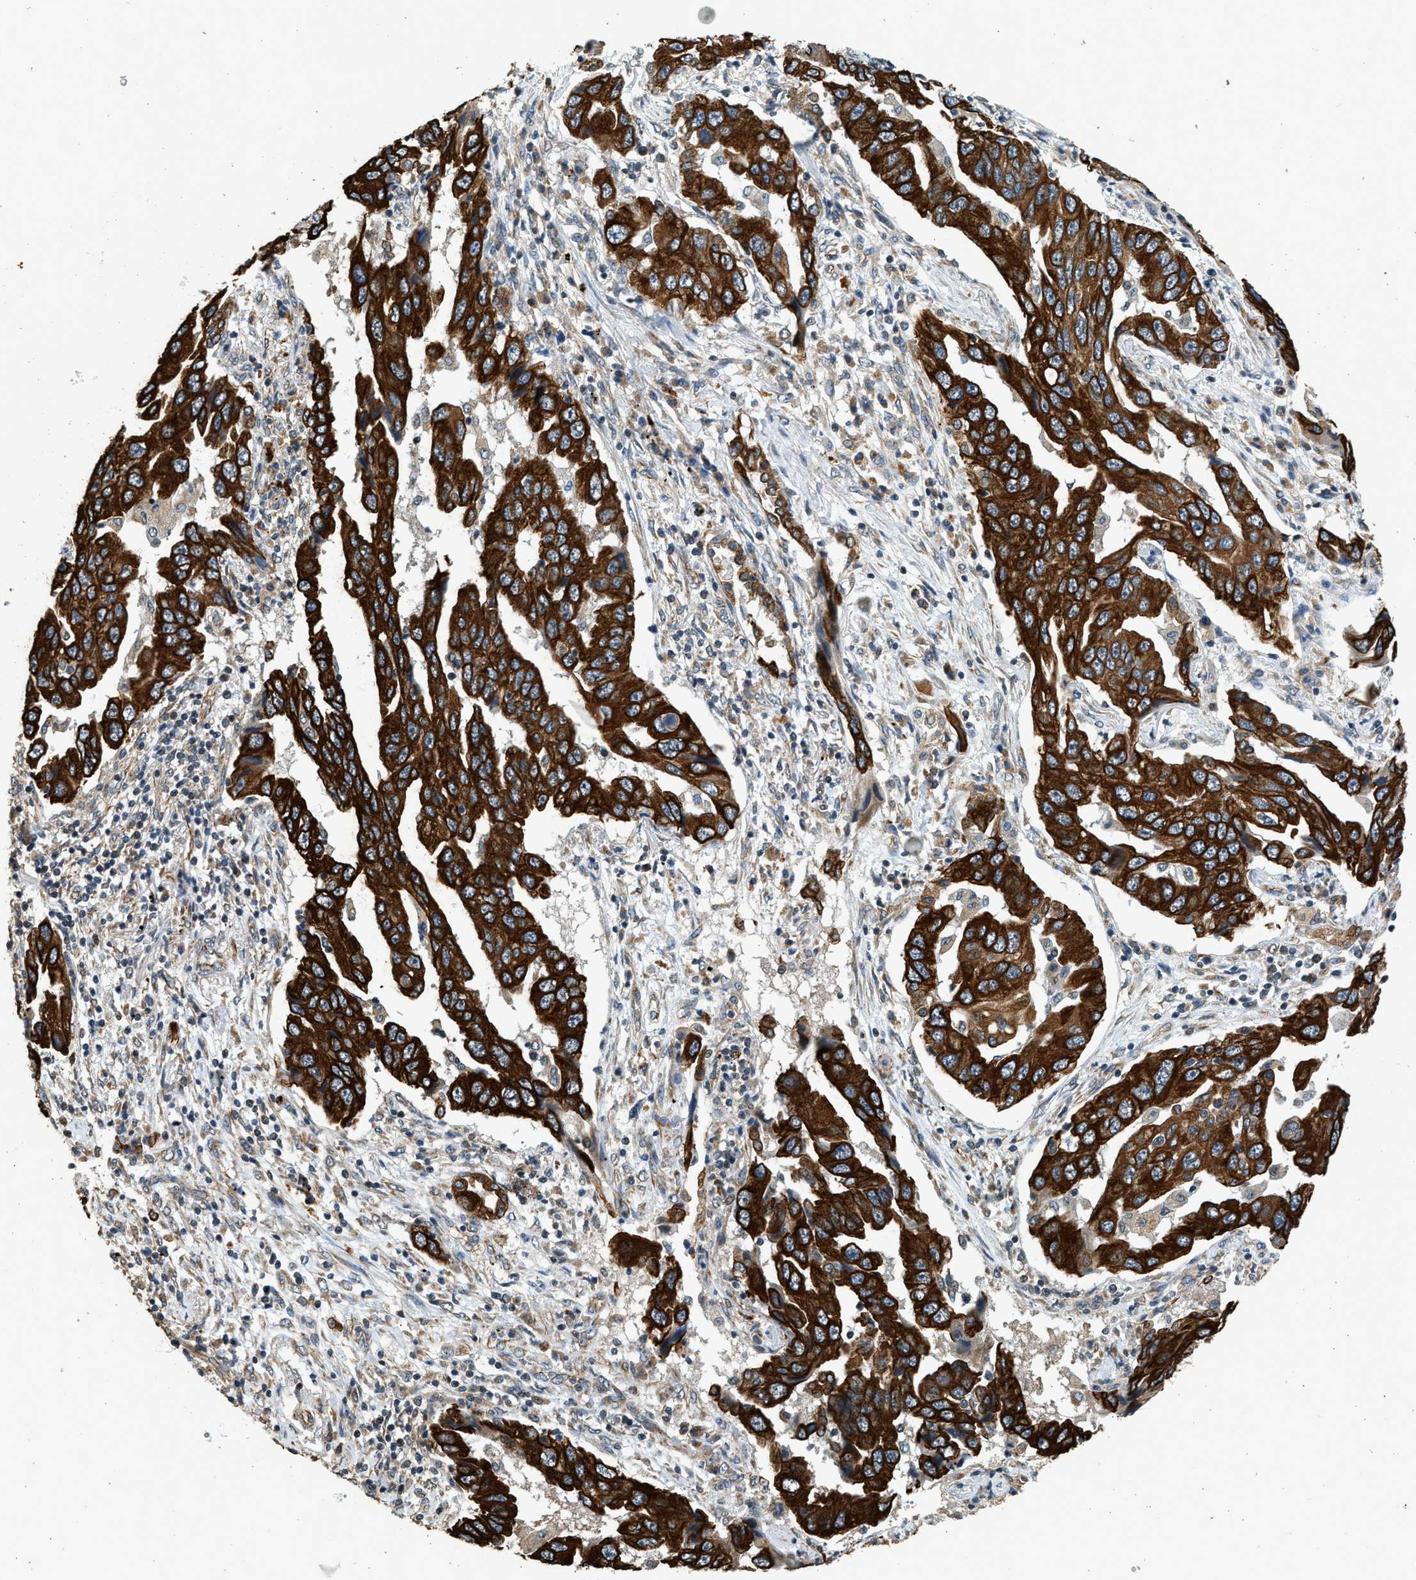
{"staining": {"intensity": "strong", "quantity": ">75%", "location": "cytoplasmic/membranous"}, "tissue": "lung cancer", "cell_type": "Tumor cells", "image_type": "cancer", "snomed": [{"axis": "morphology", "description": "Adenocarcinoma, NOS"}, {"axis": "topography", "description": "Lung"}], "caption": "Adenocarcinoma (lung) stained for a protein (brown) demonstrates strong cytoplasmic/membranous positive expression in about >75% of tumor cells.", "gene": "PCLO", "patient": {"sex": "female", "age": 65}}